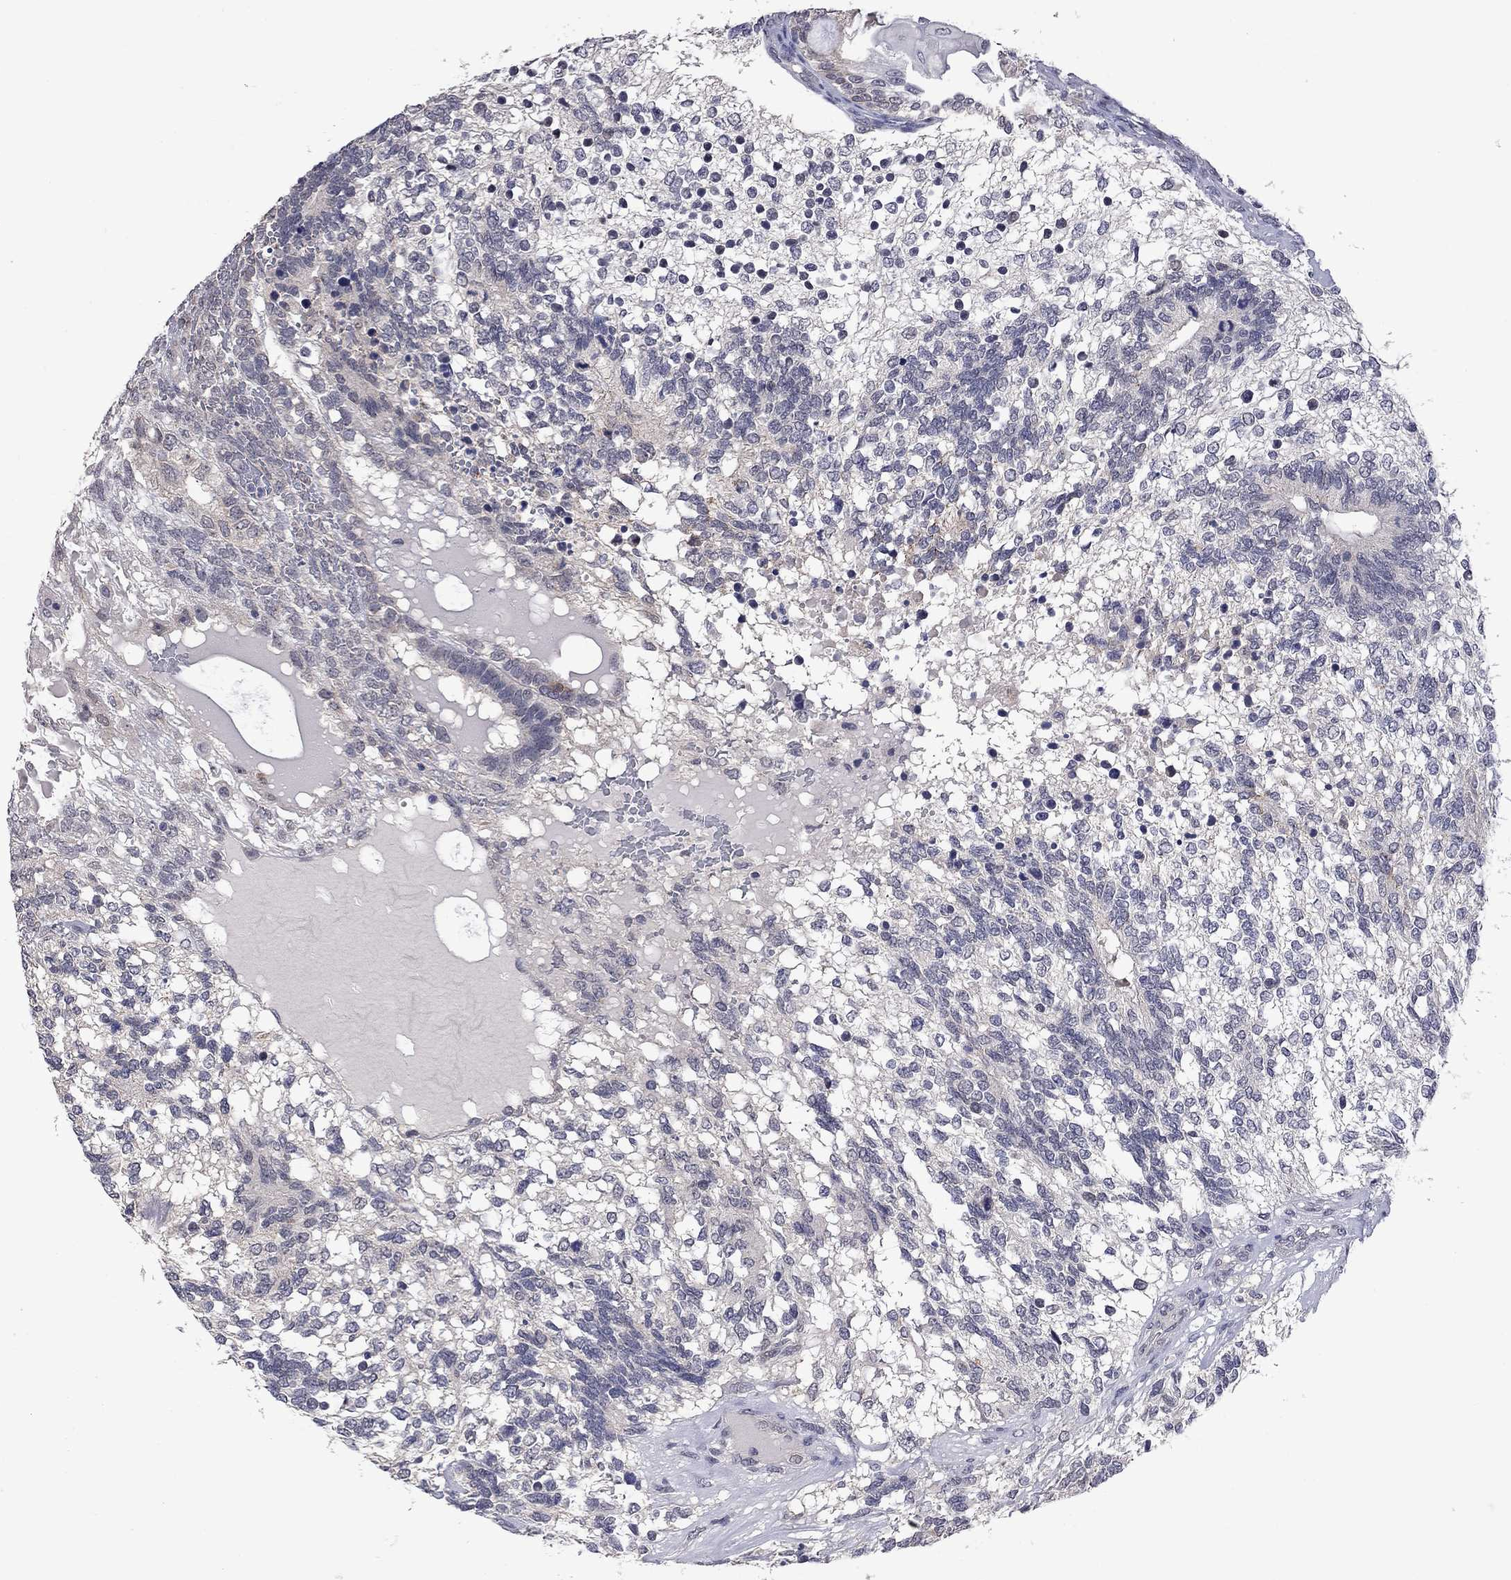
{"staining": {"intensity": "negative", "quantity": "none", "location": "none"}, "tissue": "testis cancer", "cell_type": "Tumor cells", "image_type": "cancer", "snomed": [{"axis": "morphology", "description": "Seminoma, NOS"}, {"axis": "morphology", "description": "Carcinoma, Embryonal, NOS"}, {"axis": "topography", "description": "Testis"}], "caption": "Tumor cells are negative for protein expression in human seminoma (testis).", "gene": "FABP12", "patient": {"sex": "male", "age": 41}}